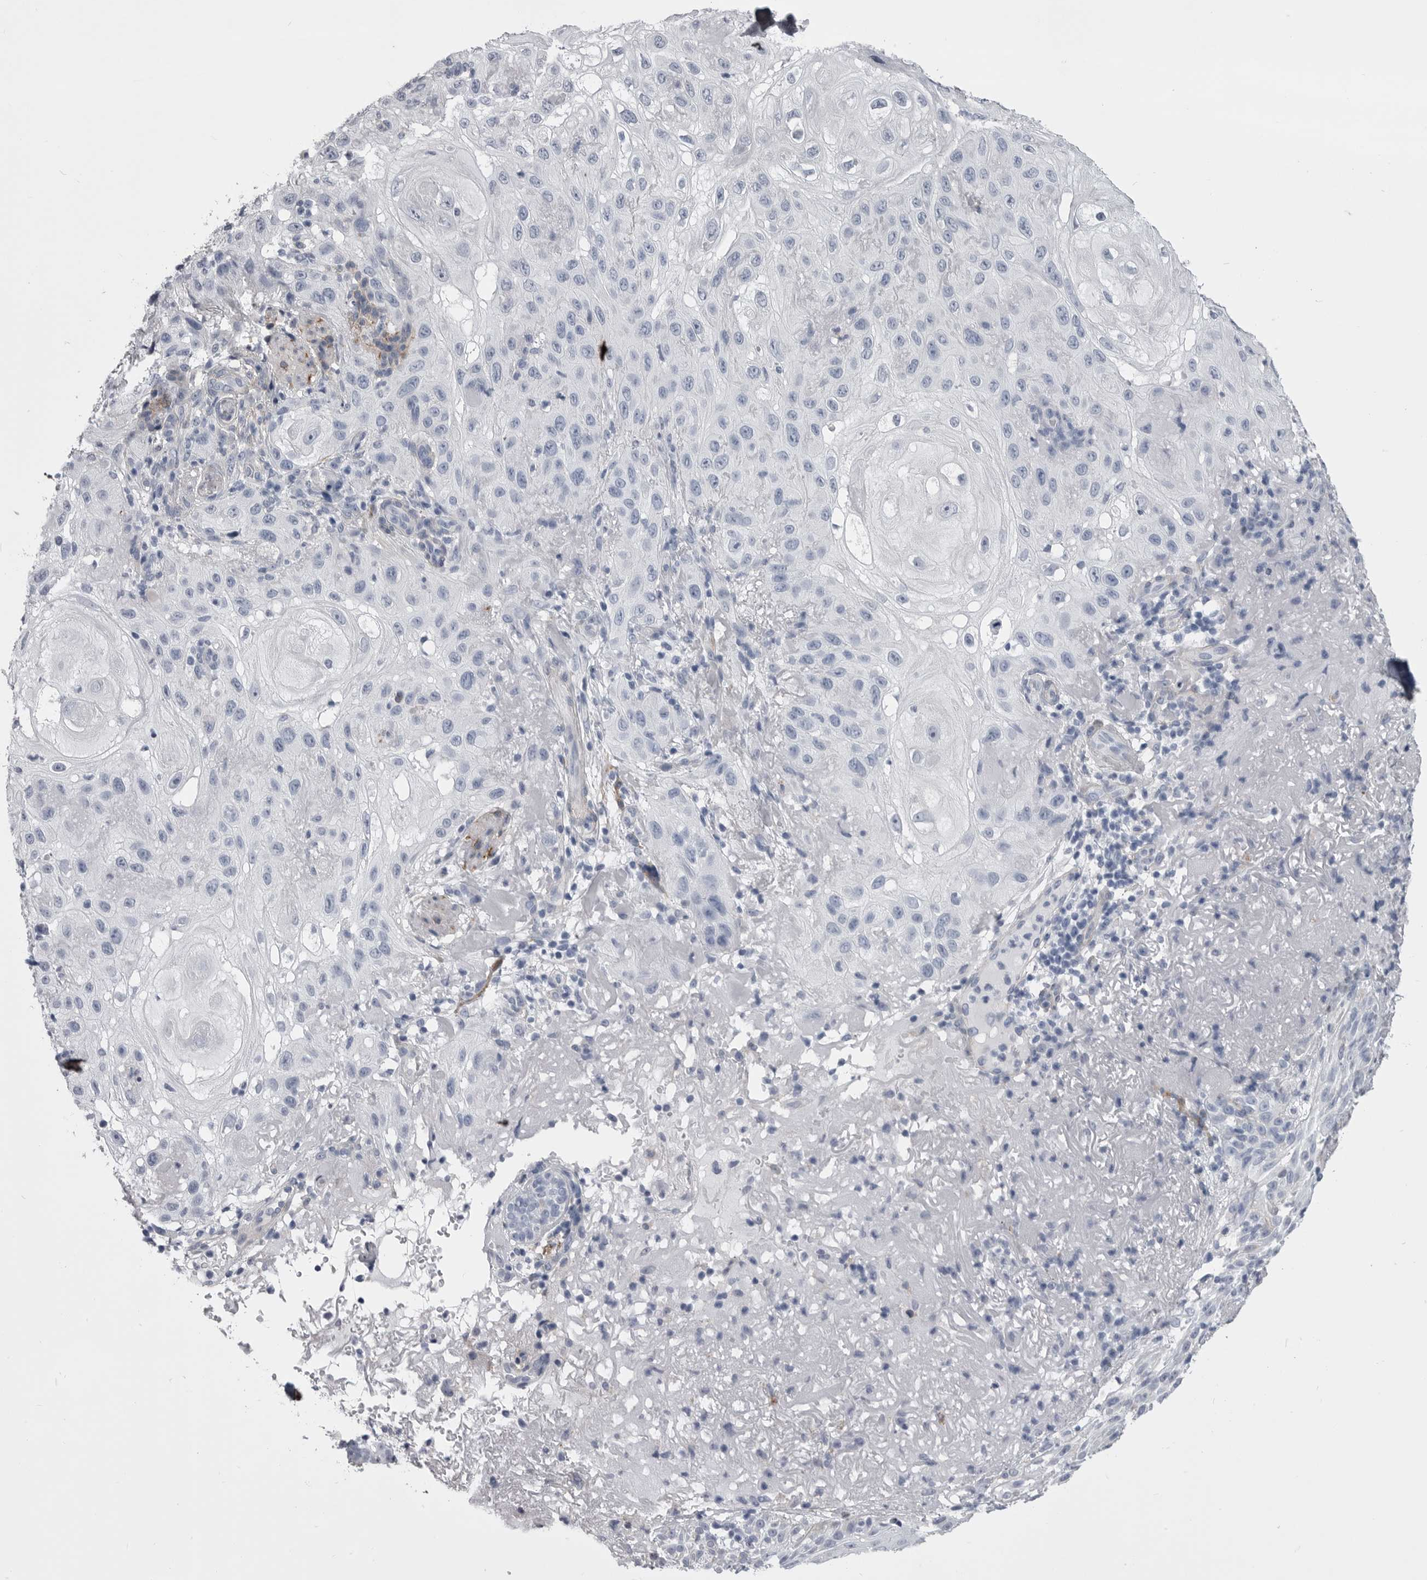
{"staining": {"intensity": "negative", "quantity": "none", "location": "none"}, "tissue": "skin cancer", "cell_type": "Tumor cells", "image_type": "cancer", "snomed": [{"axis": "morphology", "description": "Normal tissue, NOS"}, {"axis": "morphology", "description": "Squamous cell carcinoma, NOS"}, {"axis": "topography", "description": "Skin"}], "caption": "Immunohistochemistry micrograph of skin cancer (squamous cell carcinoma) stained for a protein (brown), which demonstrates no positivity in tumor cells.", "gene": "ANK2", "patient": {"sex": "female", "age": 96}}